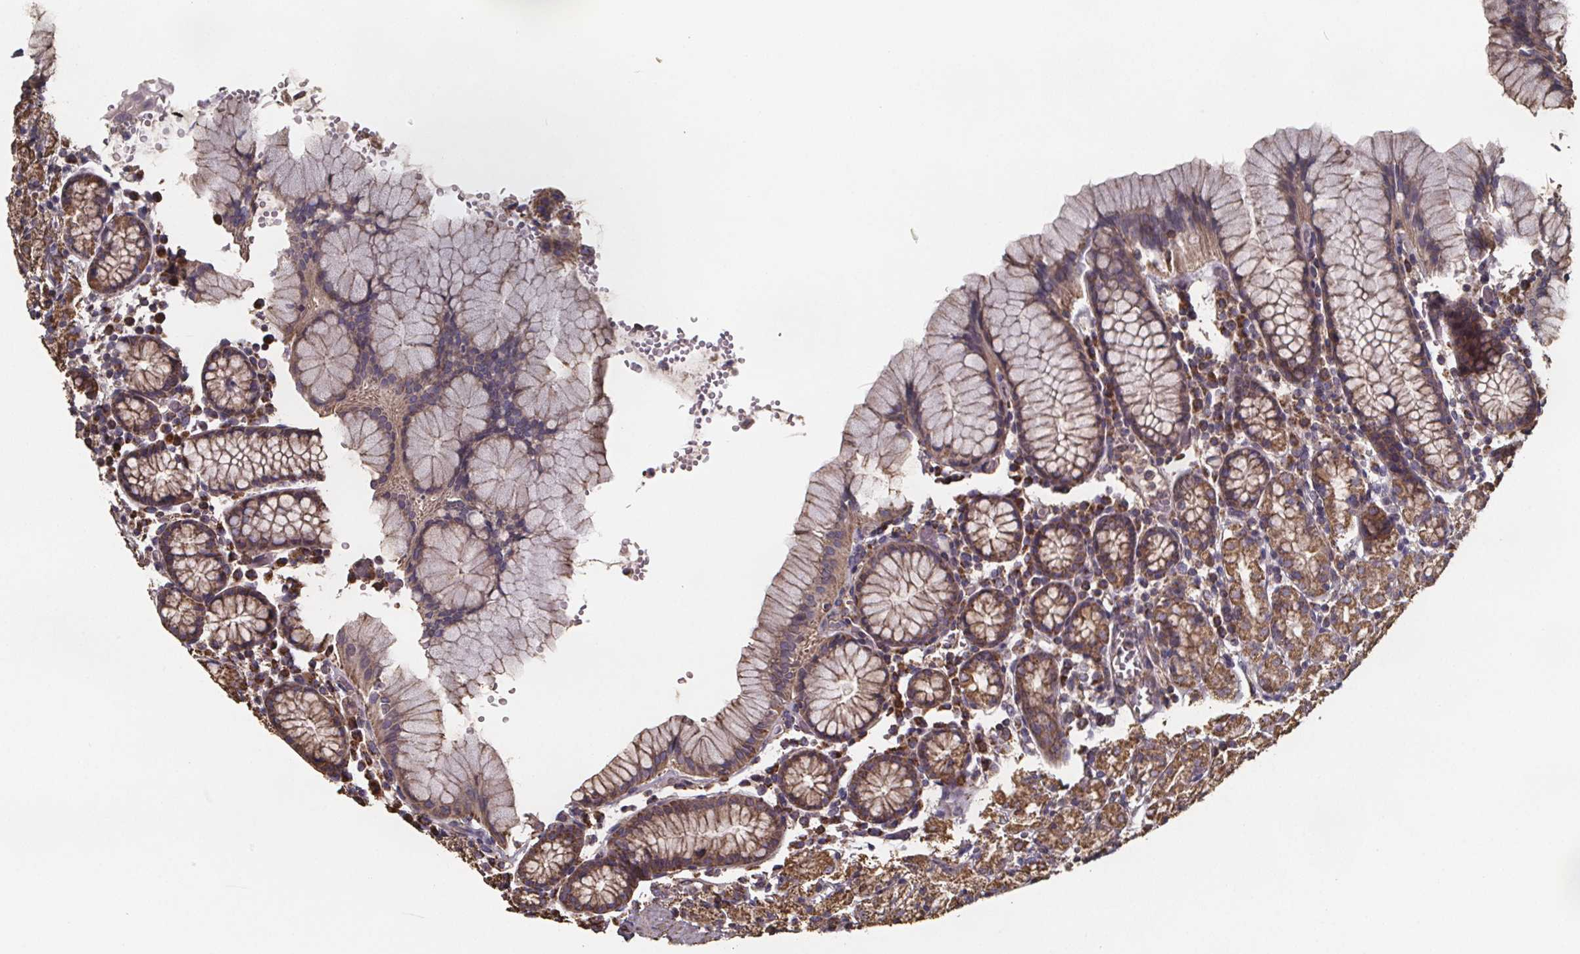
{"staining": {"intensity": "moderate", "quantity": ">75%", "location": "cytoplasmic/membranous"}, "tissue": "stomach", "cell_type": "Glandular cells", "image_type": "normal", "snomed": [{"axis": "morphology", "description": "Normal tissue, NOS"}, {"axis": "topography", "description": "Stomach, upper"}, {"axis": "topography", "description": "Stomach"}], "caption": "IHC staining of benign stomach, which reveals medium levels of moderate cytoplasmic/membranous expression in about >75% of glandular cells indicating moderate cytoplasmic/membranous protein expression. The staining was performed using DAB (brown) for protein detection and nuclei were counterstained in hematoxylin (blue).", "gene": "SLC35D2", "patient": {"sex": "male", "age": 62}}